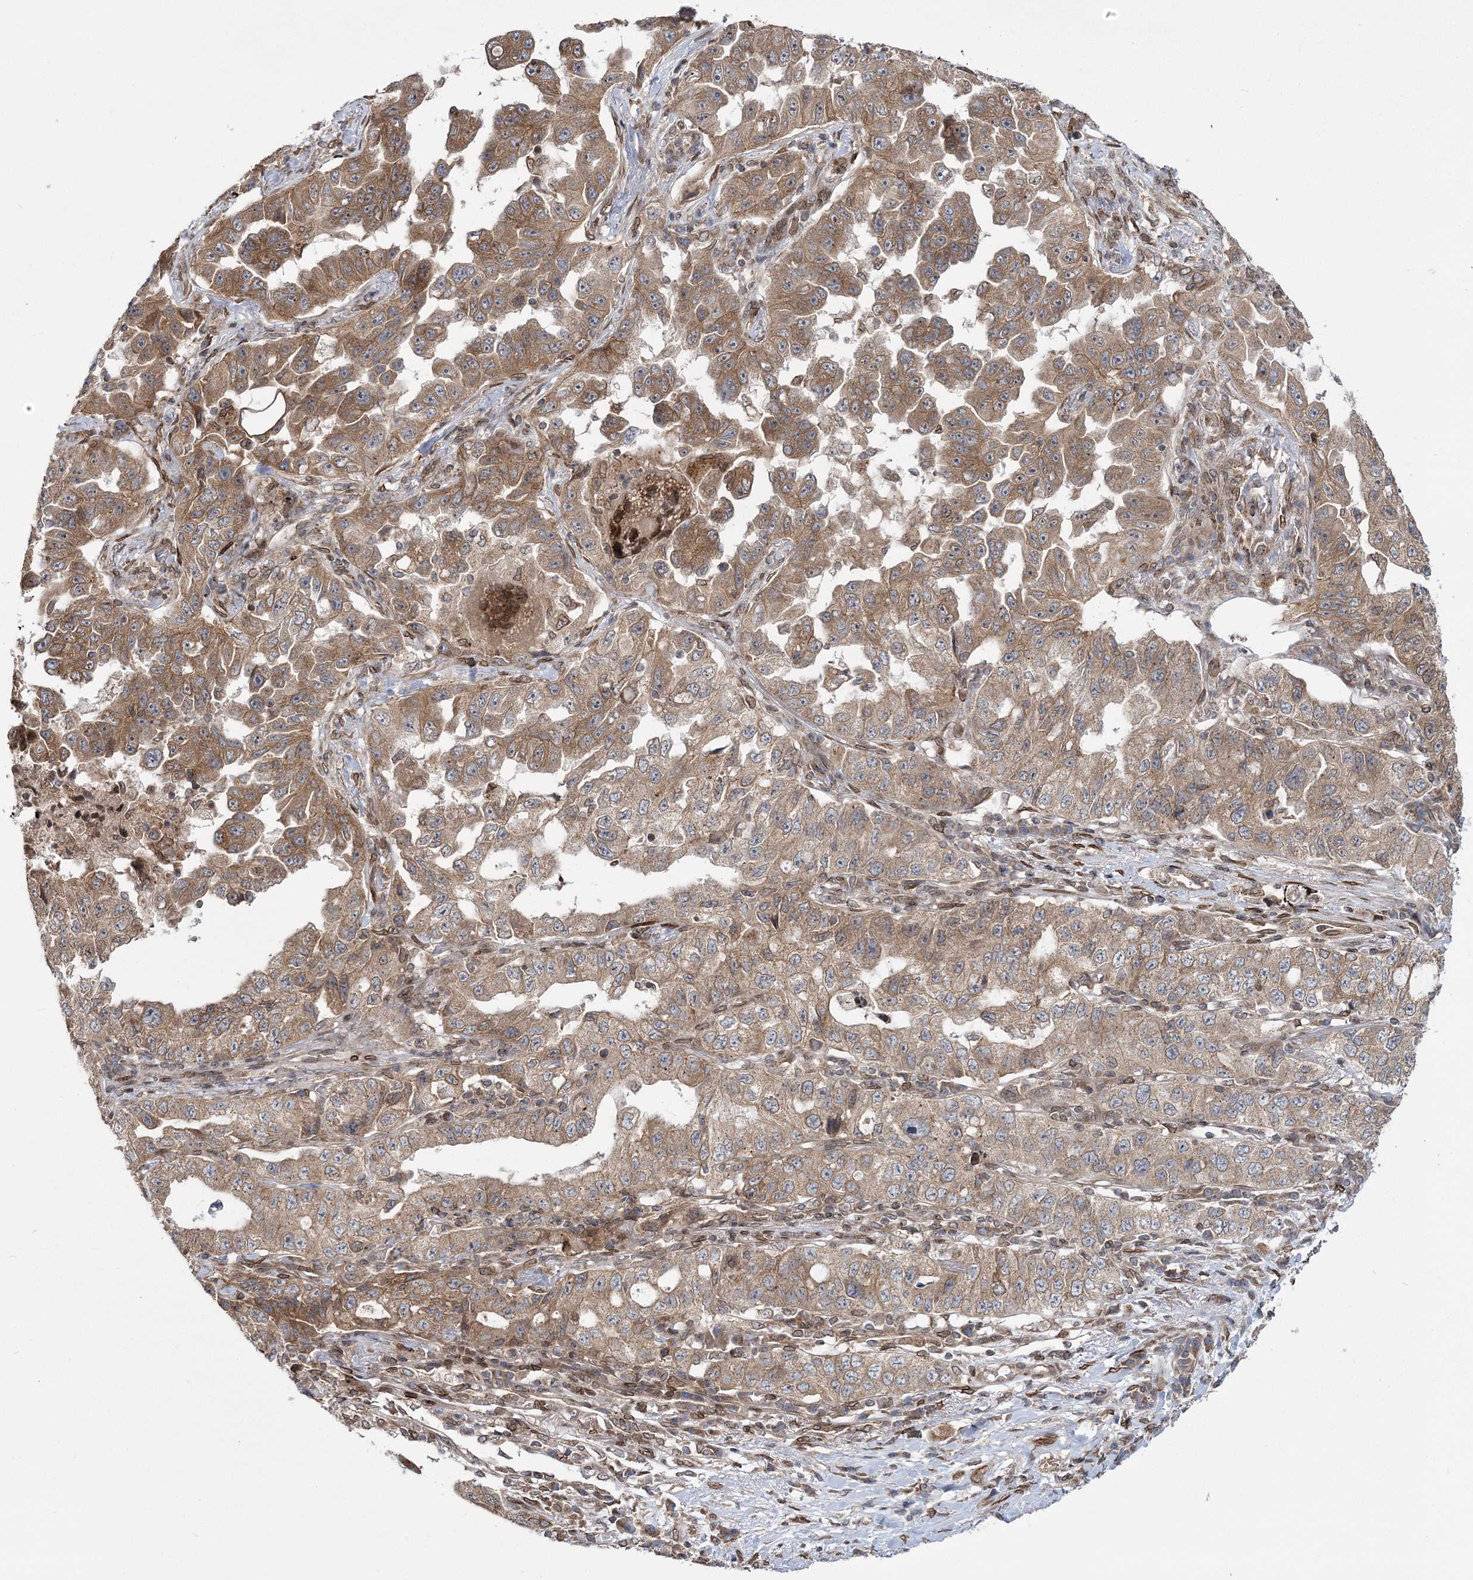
{"staining": {"intensity": "moderate", "quantity": ">75%", "location": "cytoplasmic/membranous"}, "tissue": "lung cancer", "cell_type": "Tumor cells", "image_type": "cancer", "snomed": [{"axis": "morphology", "description": "Adenocarcinoma, NOS"}, {"axis": "topography", "description": "Lung"}], "caption": "Immunohistochemistry (IHC) (DAB) staining of lung adenocarcinoma shows moderate cytoplasmic/membranous protein staining in about >75% of tumor cells. (DAB (3,3'-diaminobenzidine) IHC, brown staining for protein, blue staining for nuclei).", "gene": "DNAJC27", "patient": {"sex": "female", "age": 51}}